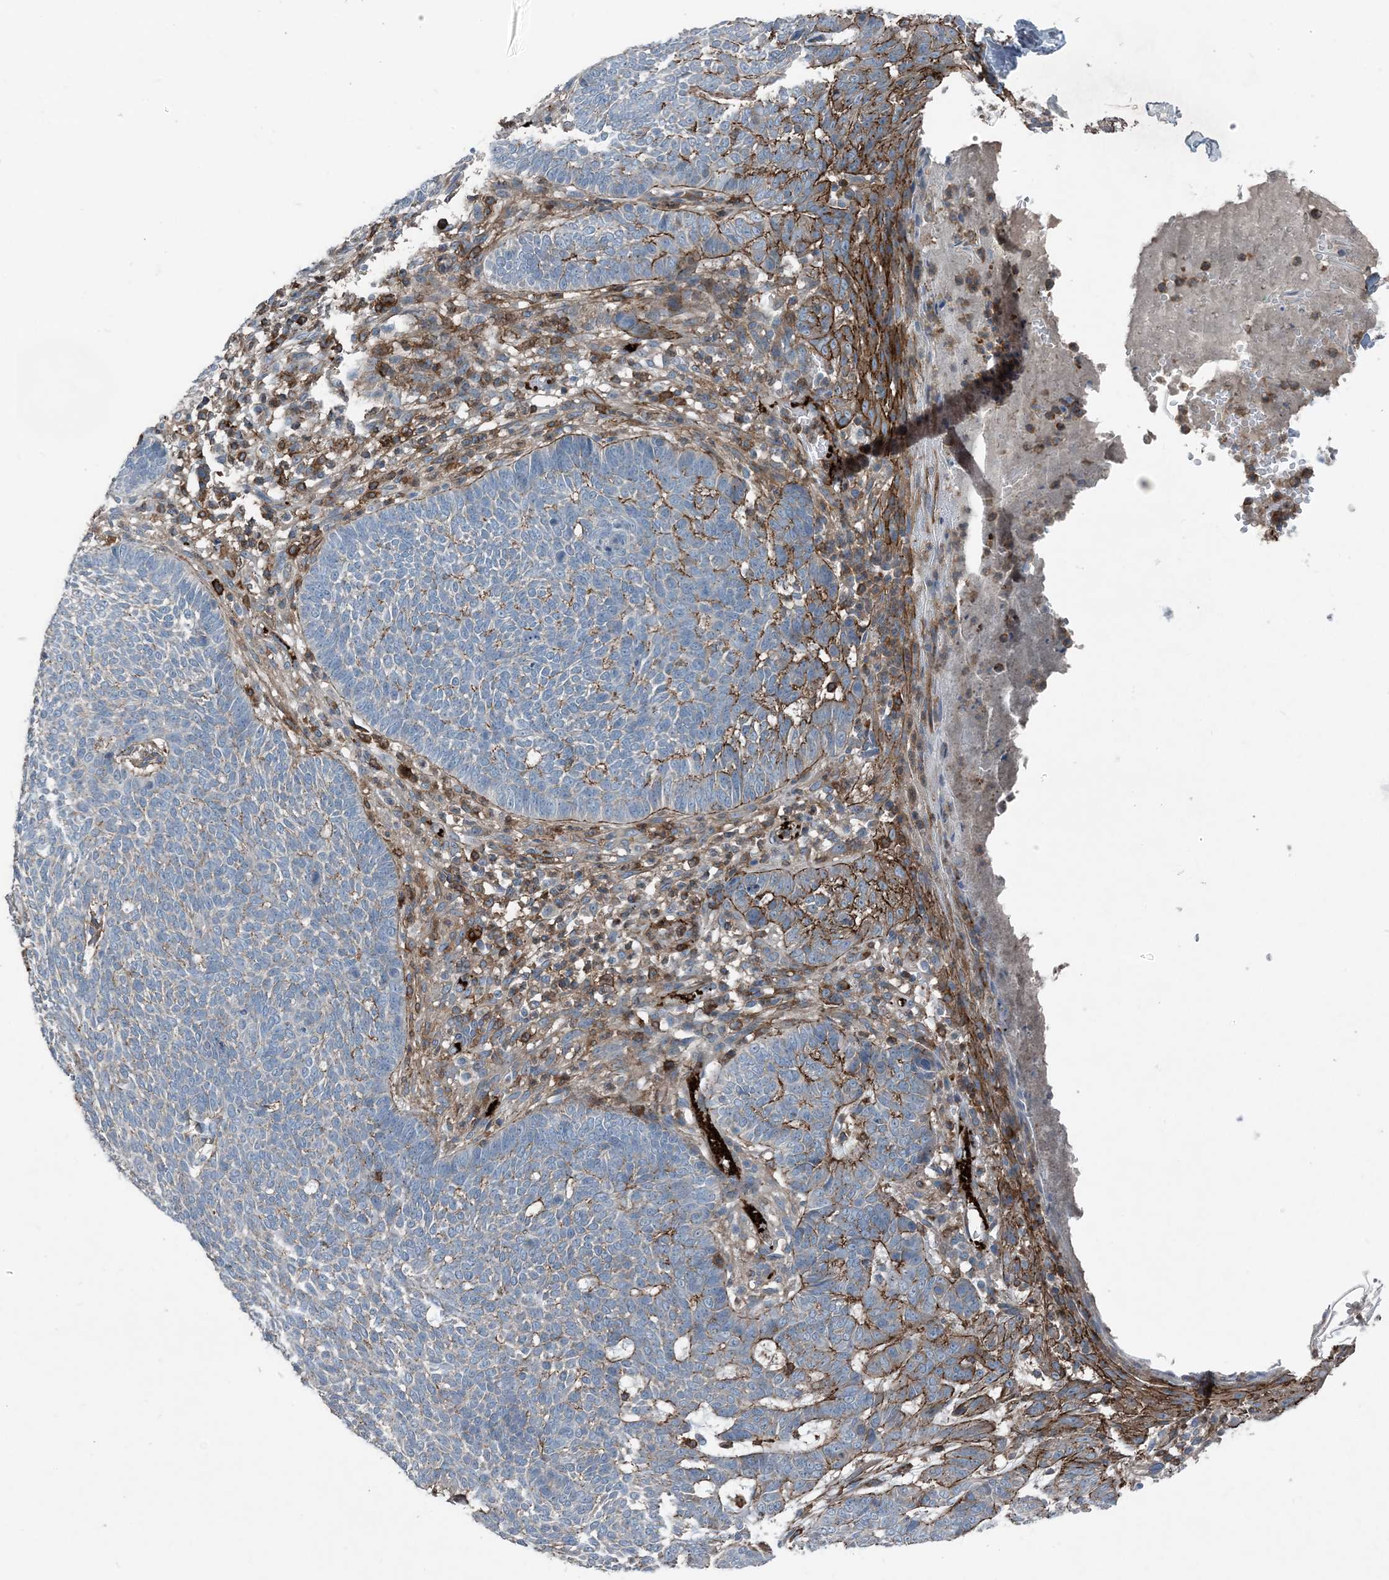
{"staining": {"intensity": "moderate", "quantity": "<25%", "location": "cytoplasmic/membranous"}, "tissue": "skin cancer", "cell_type": "Tumor cells", "image_type": "cancer", "snomed": [{"axis": "morphology", "description": "Normal tissue, NOS"}, {"axis": "morphology", "description": "Basal cell carcinoma"}, {"axis": "topography", "description": "Skin"}], "caption": "Immunohistochemical staining of human basal cell carcinoma (skin) displays moderate cytoplasmic/membranous protein positivity in approximately <25% of tumor cells. (Brightfield microscopy of DAB IHC at high magnification).", "gene": "DGUOK", "patient": {"sex": "male", "age": 64}}